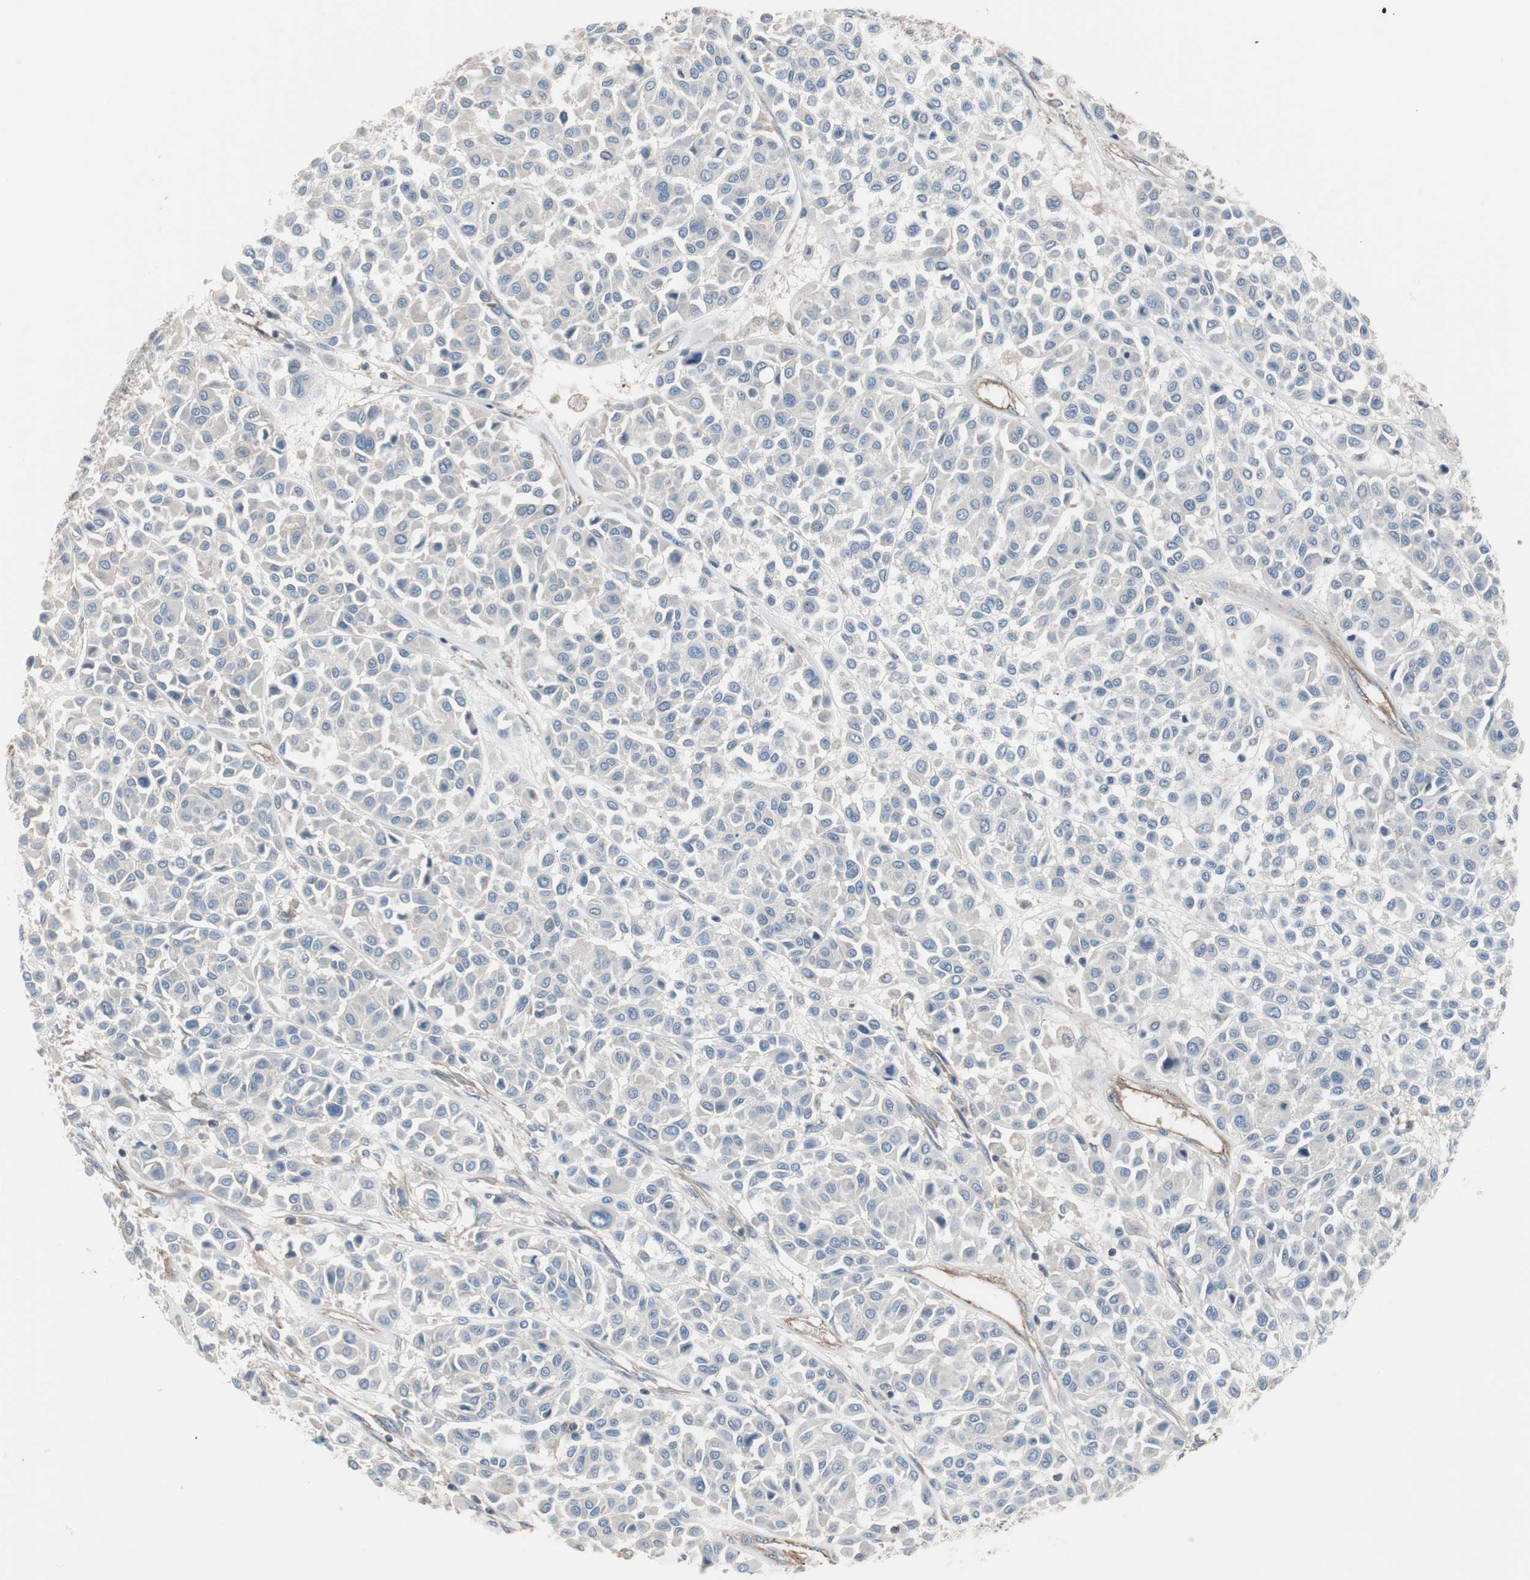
{"staining": {"intensity": "negative", "quantity": "none", "location": "none"}, "tissue": "melanoma", "cell_type": "Tumor cells", "image_type": "cancer", "snomed": [{"axis": "morphology", "description": "Malignant melanoma, Metastatic site"}, {"axis": "topography", "description": "Soft tissue"}], "caption": "Tumor cells show no significant protein expression in melanoma. Nuclei are stained in blue.", "gene": "GPR160", "patient": {"sex": "male", "age": 41}}